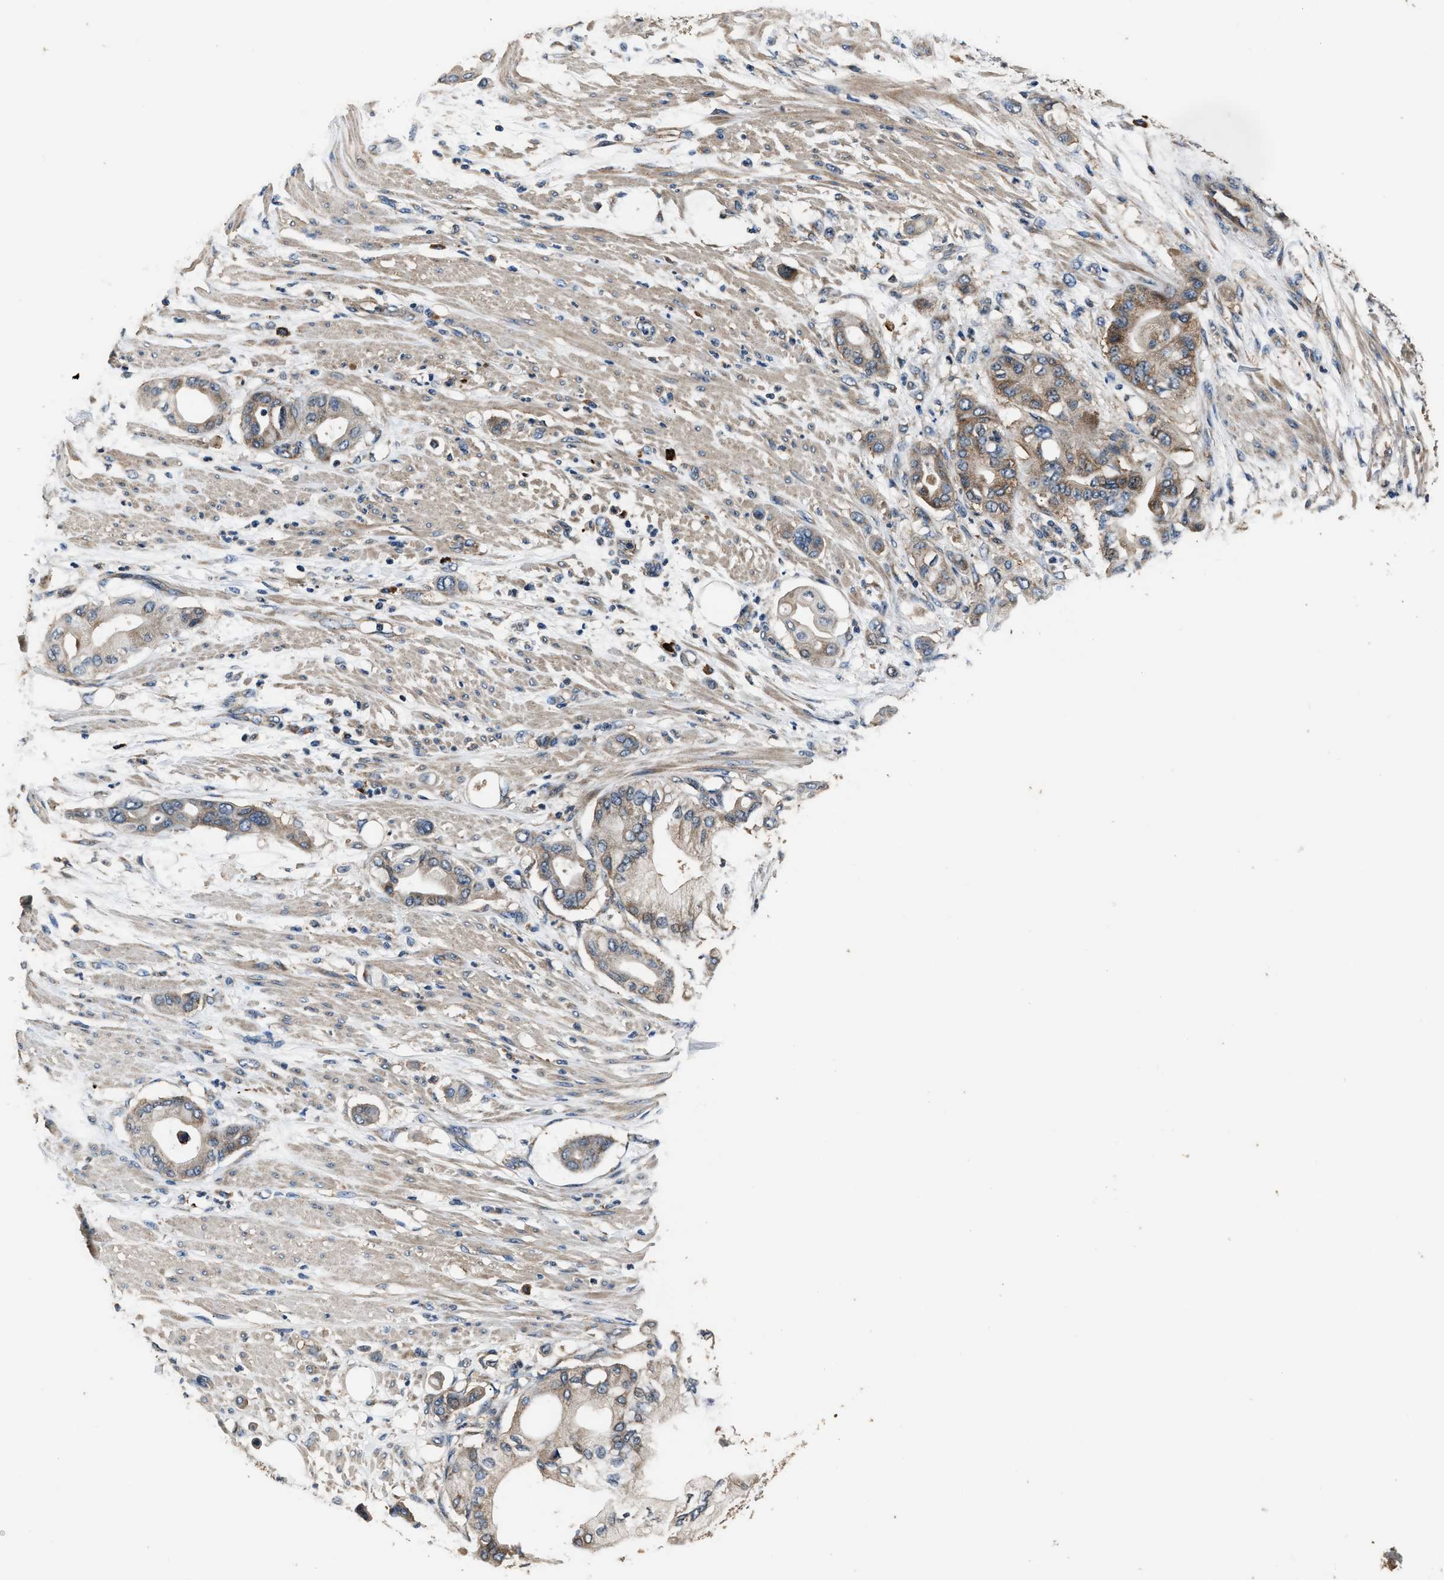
{"staining": {"intensity": "moderate", "quantity": "<25%", "location": "cytoplasmic/membranous"}, "tissue": "pancreatic cancer", "cell_type": "Tumor cells", "image_type": "cancer", "snomed": [{"axis": "morphology", "description": "Adenocarcinoma, NOS"}, {"axis": "morphology", "description": "Adenocarcinoma, metastatic, NOS"}, {"axis": "topography", "description": "Lymph node"}, {"axis": "topography", "description": "Pancreas"}, {"axis": "topography", "description": "Duodenum"}], "caption": "Immunohistochemical staining of metastatic adenocarcinoma (pancreatic) exhibits low levels of moderate cytoplasmic/membranous protein positivity in about <25% of tumor cells.", "gene": "IMPDH2", "patient": {"sex": "female", "age": 64}}